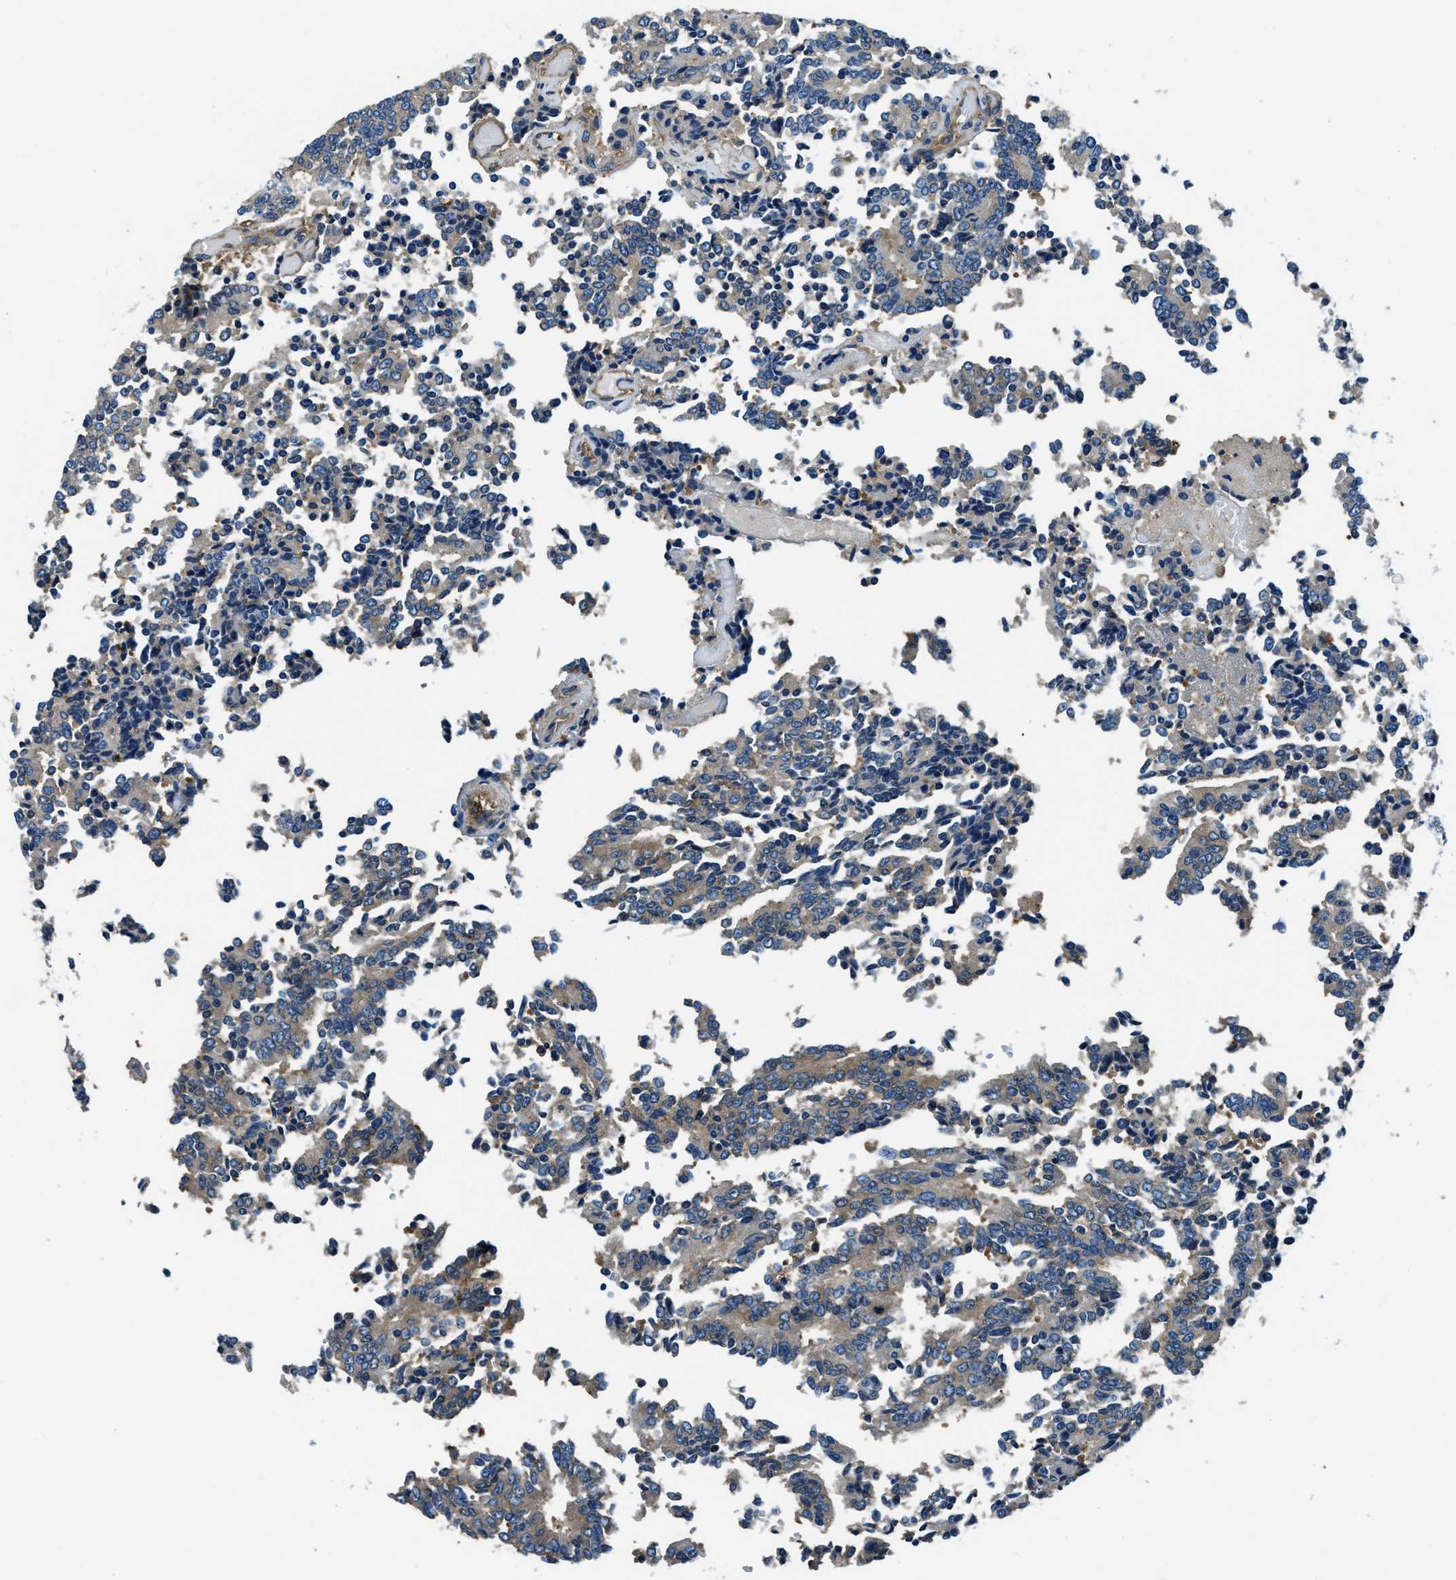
{"staining": {"intensity": "weak", "quantity": "25%-75%", "location": "cytoplasmic/membranous"}, "tissue": "prostate cancer", "cell_type": "Tumor cells", "image_type": "cancer", "snomed": [{"axis": "morphology", "description": "Normal tissue, NOS"}, {"axis": "morphology", "description": "Adenocarcinoma, High grade"}, {"axis": "topography", "description": "Prostate"}, {"axis": "topography", "description": "Seminal veicle"}], "caption": "IHC (DAB) staining of prostate cancer (adenocarcinoma (high-grade)) exhibits weak cytoplasmic/membranous protein expression in about 25%-75% of tumor cells. (DAB IHC, brown staining for protein, blue staining for nuclei).", "gene": "EEA1", "patient": {"sex": "male", "age": 55}}